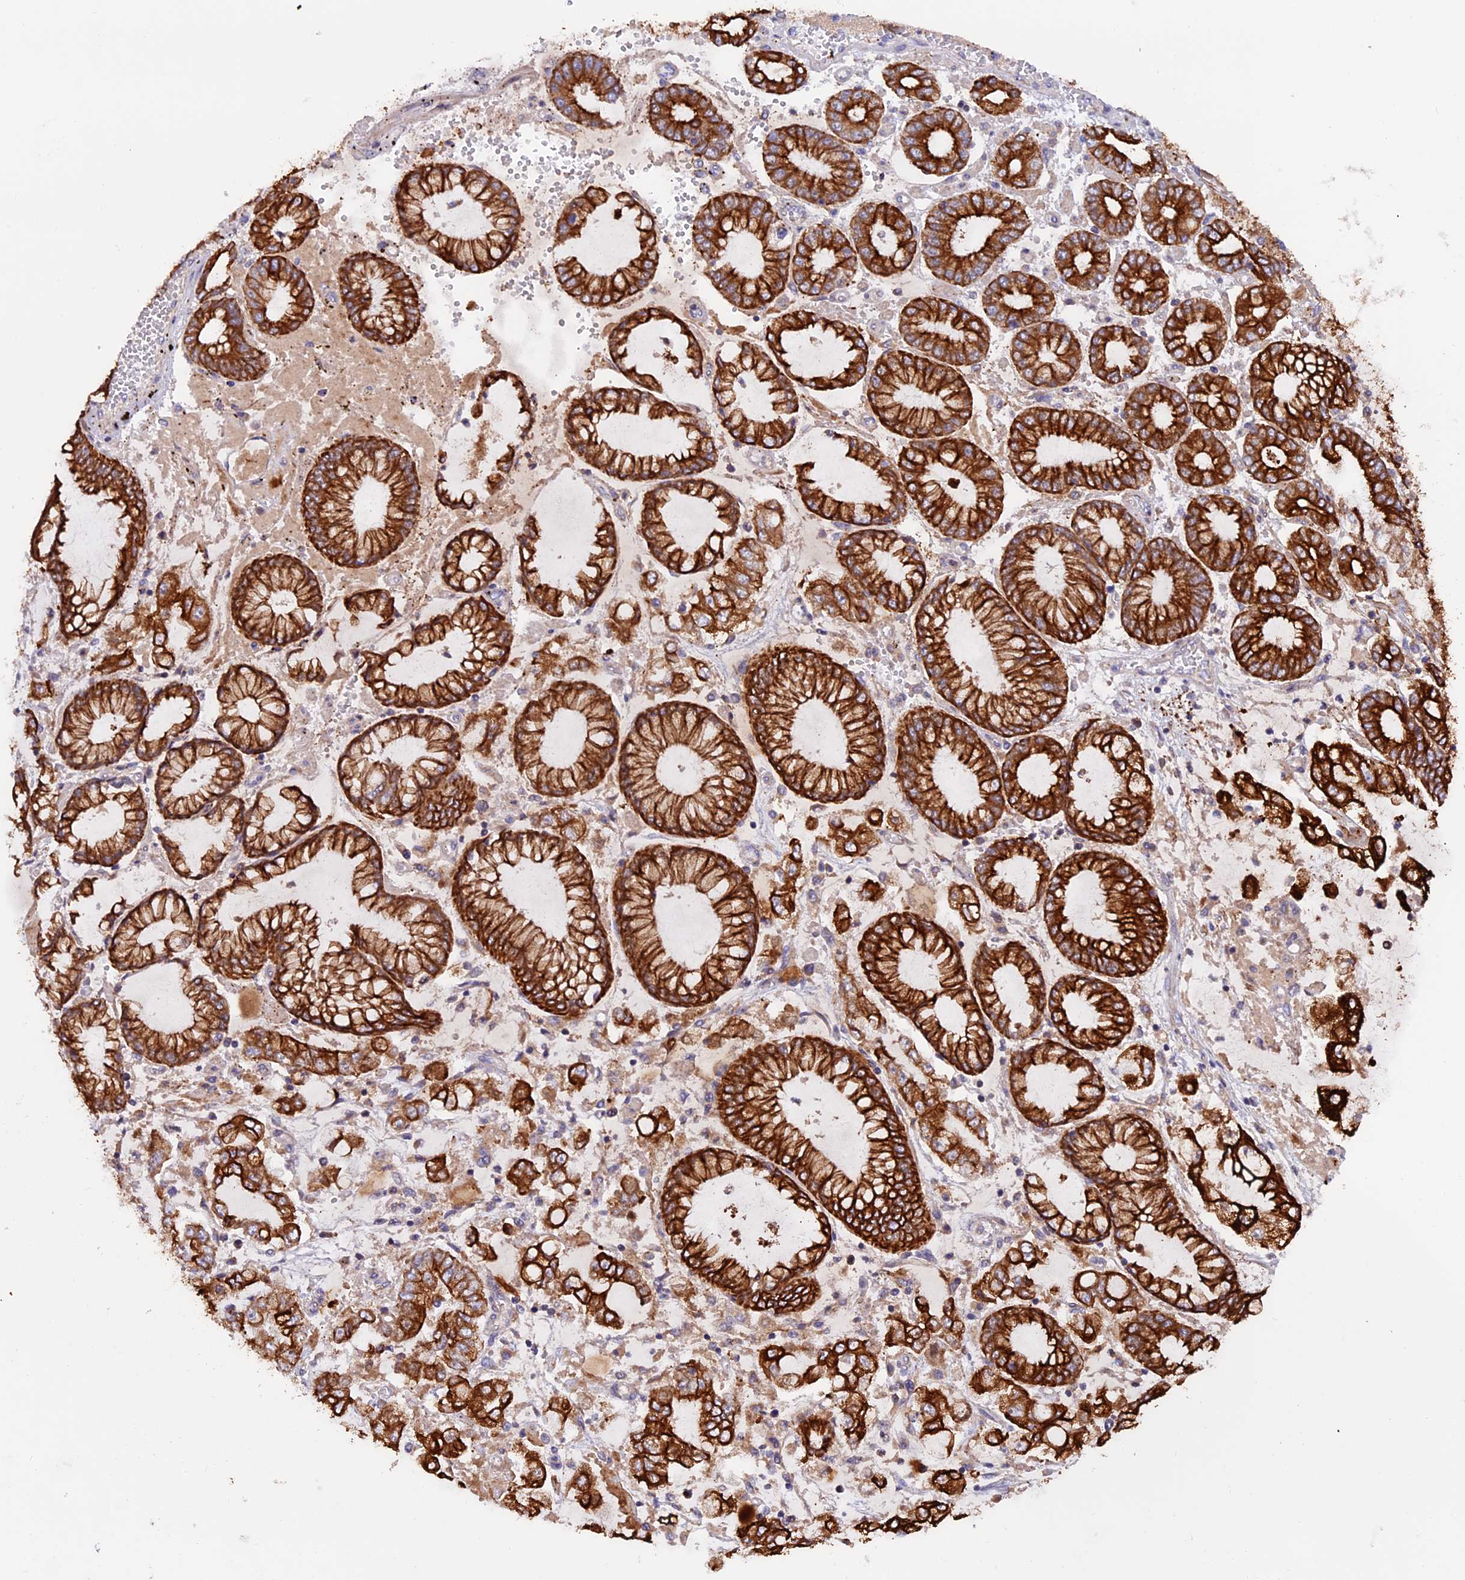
{"staining": {"intensity": "strong", "quantity": ">75%", "location": "cytoplasmic/membranous"}, "tissue": "stomach cancer", "cell_type": "Tumor cells", "image_type": "cancer", "snomed": [{"axis": "morphology", "description": "Adenocarcinoma, NOS"}, {"axis": "topography", "description": "Stomach"}], "caption": "High-magnification brightfield microscopy of stomach cancer stained with DAB (3,3'-diaminobenzidine) (brown) and counterstained with hematoxylin (blue). tumor cells exhibit strong cytoplasmic/membranous positivity is present in about>75% of cells. Nuclei are stained in blue.", "gene": "PTPN9", "patient": {"sex": "male", "age": 76}}